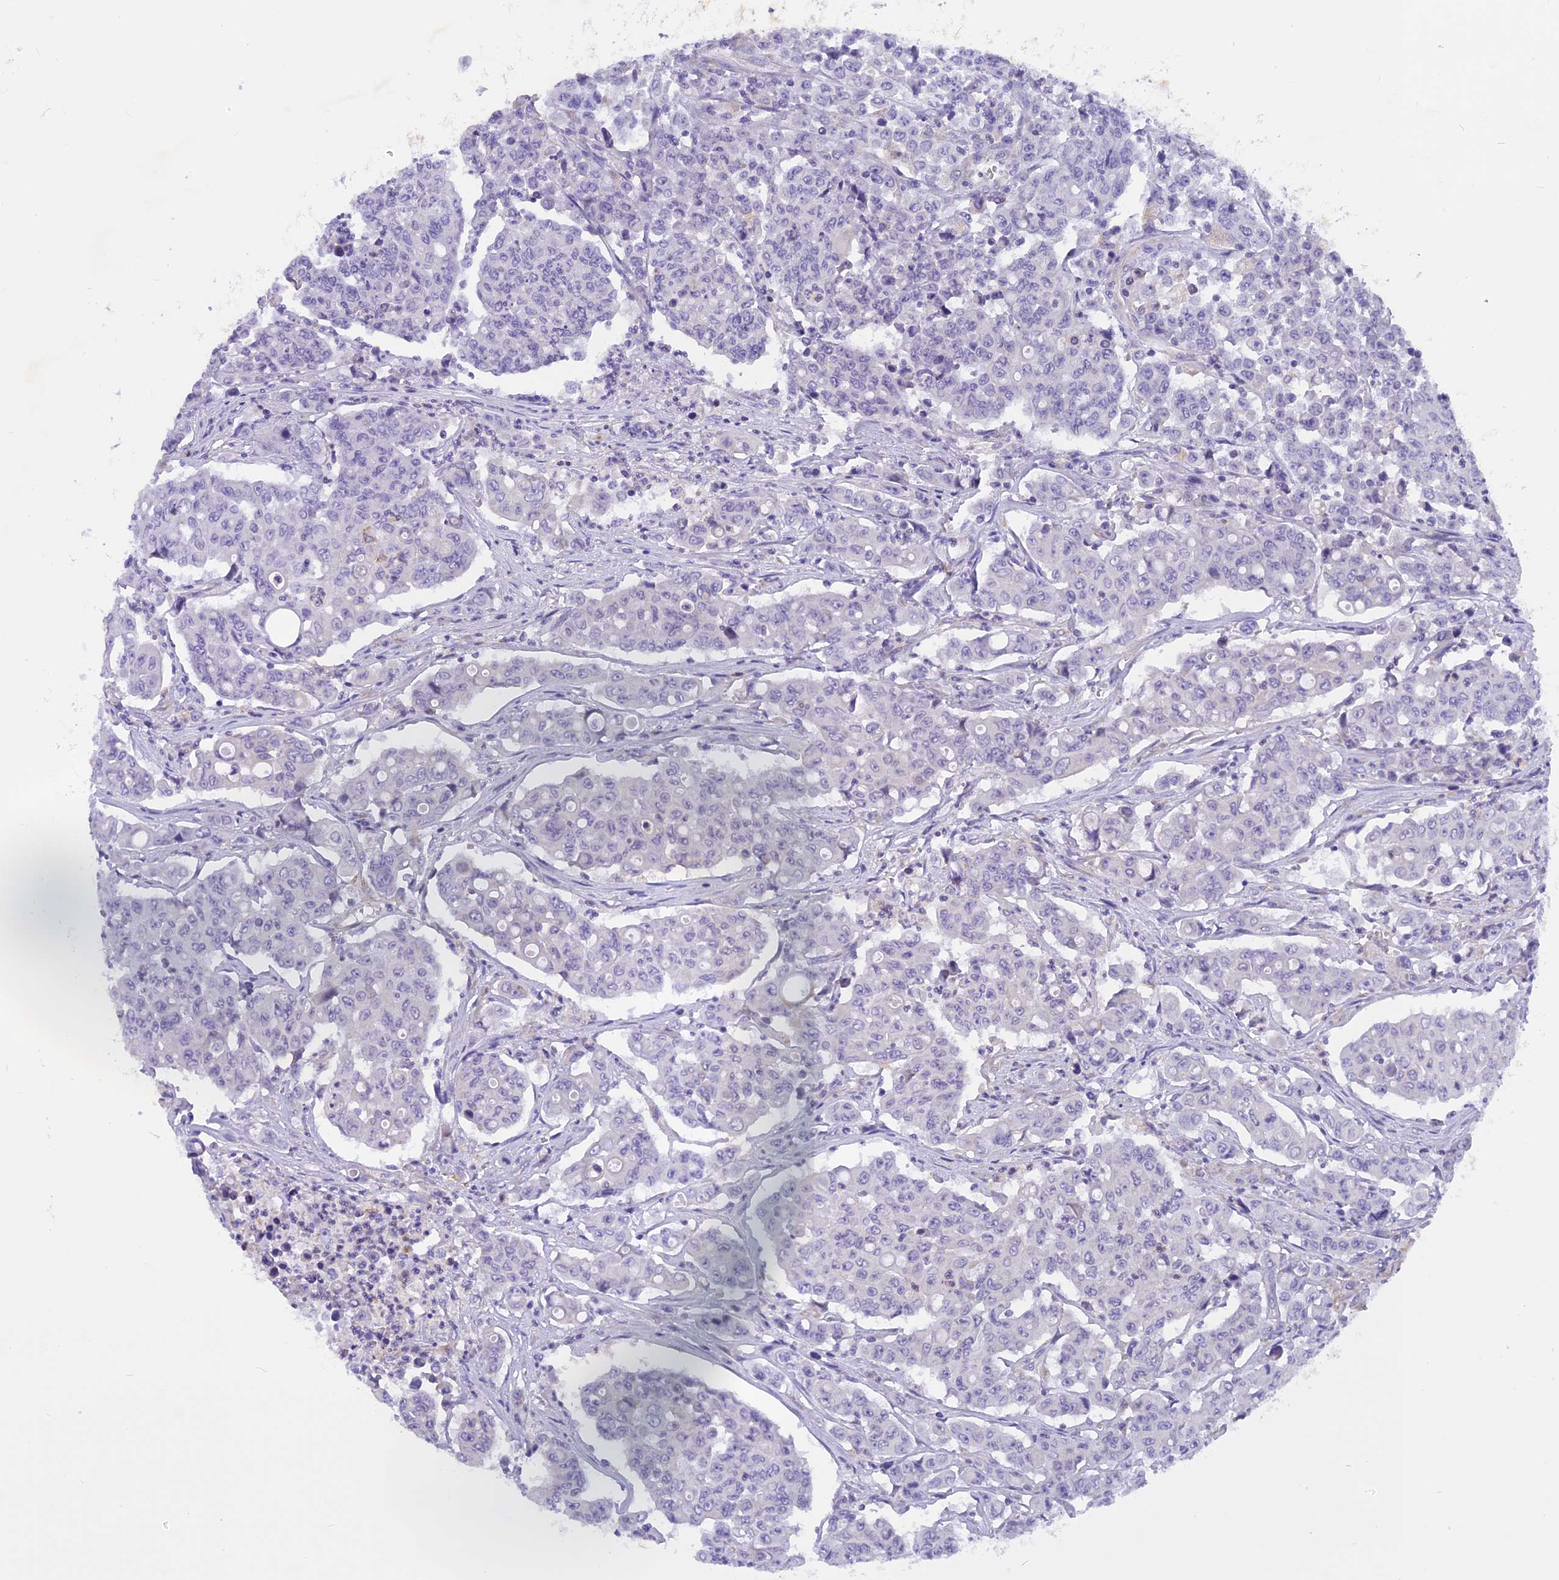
{"staining": {"intensity": "negative", "quantity": "none", "location": "none"}, "tissue": "colorectal cancer", "cell_type": "Tumor cells", "image_type": "cancer", "snomed": [{"axis": "morphology", "description": "Adenocarcinoma, NOS"}, {"axis": "topography", "description": "Colon"}], "caption": "The image exhibits no staining of tumor cells in colorectal adenocarcinoma.", "gene": "TRIM3", "patient": {"sex": "male", "age": 51}}